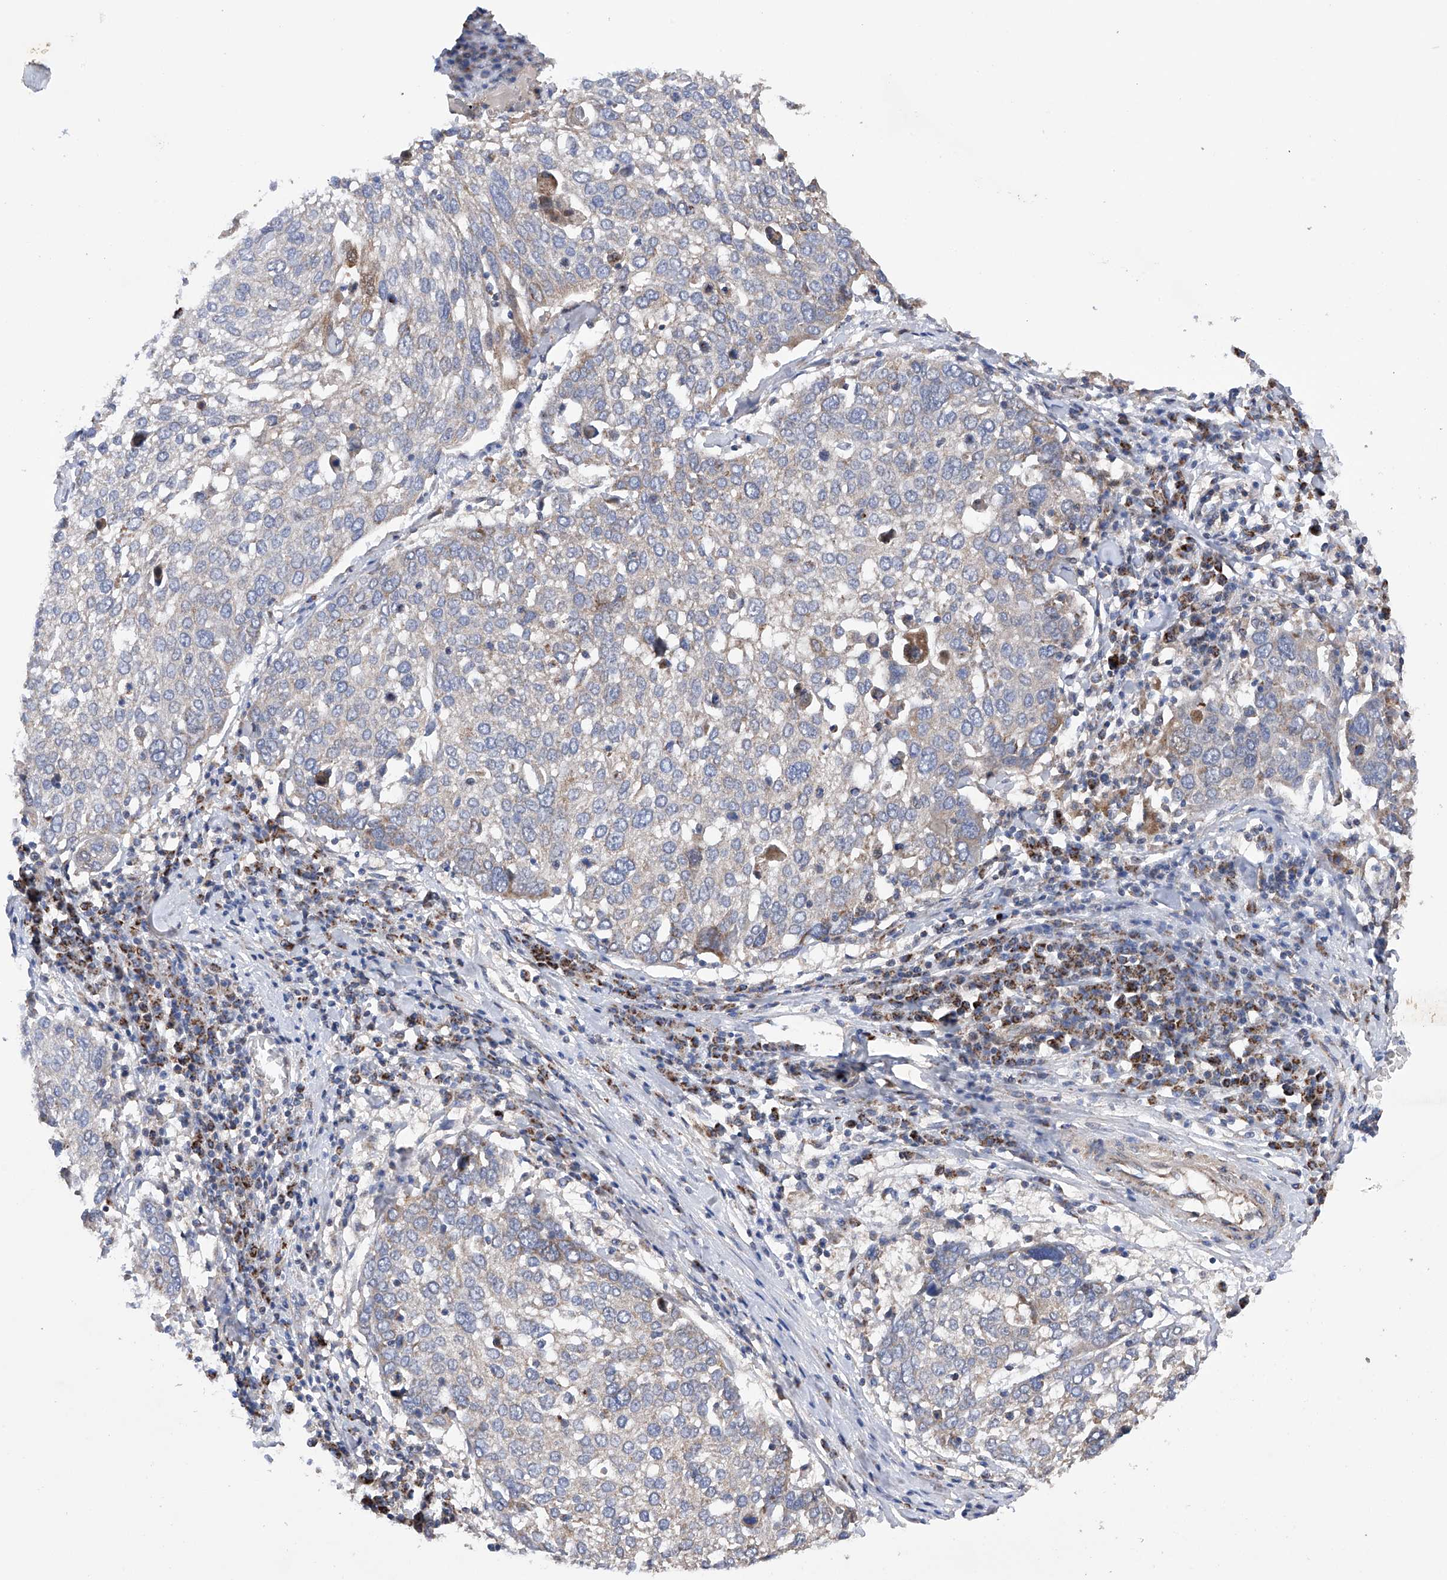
{"staining": {"intensity": "weak", "quantity": "<25%", "location": "cytoplasmic/membranous"}, "tissue": "lung cancer", "cell_type": "Tumor cells", "image_type": "cancer", "snomed": [{"axis": "morphology", "description": "Squamous cell carcinoma, NOS"}, {"axis": "topography", "description": "Lung"}], "caption": "This is a histopathology image of immunohistochemistry (IHC) staining of lung cancer (squamous cell carcinoma), which shows no staining in tumor cells.", "gene": "EFCAB2", "patient": {"sex": "male", "age": 65}}